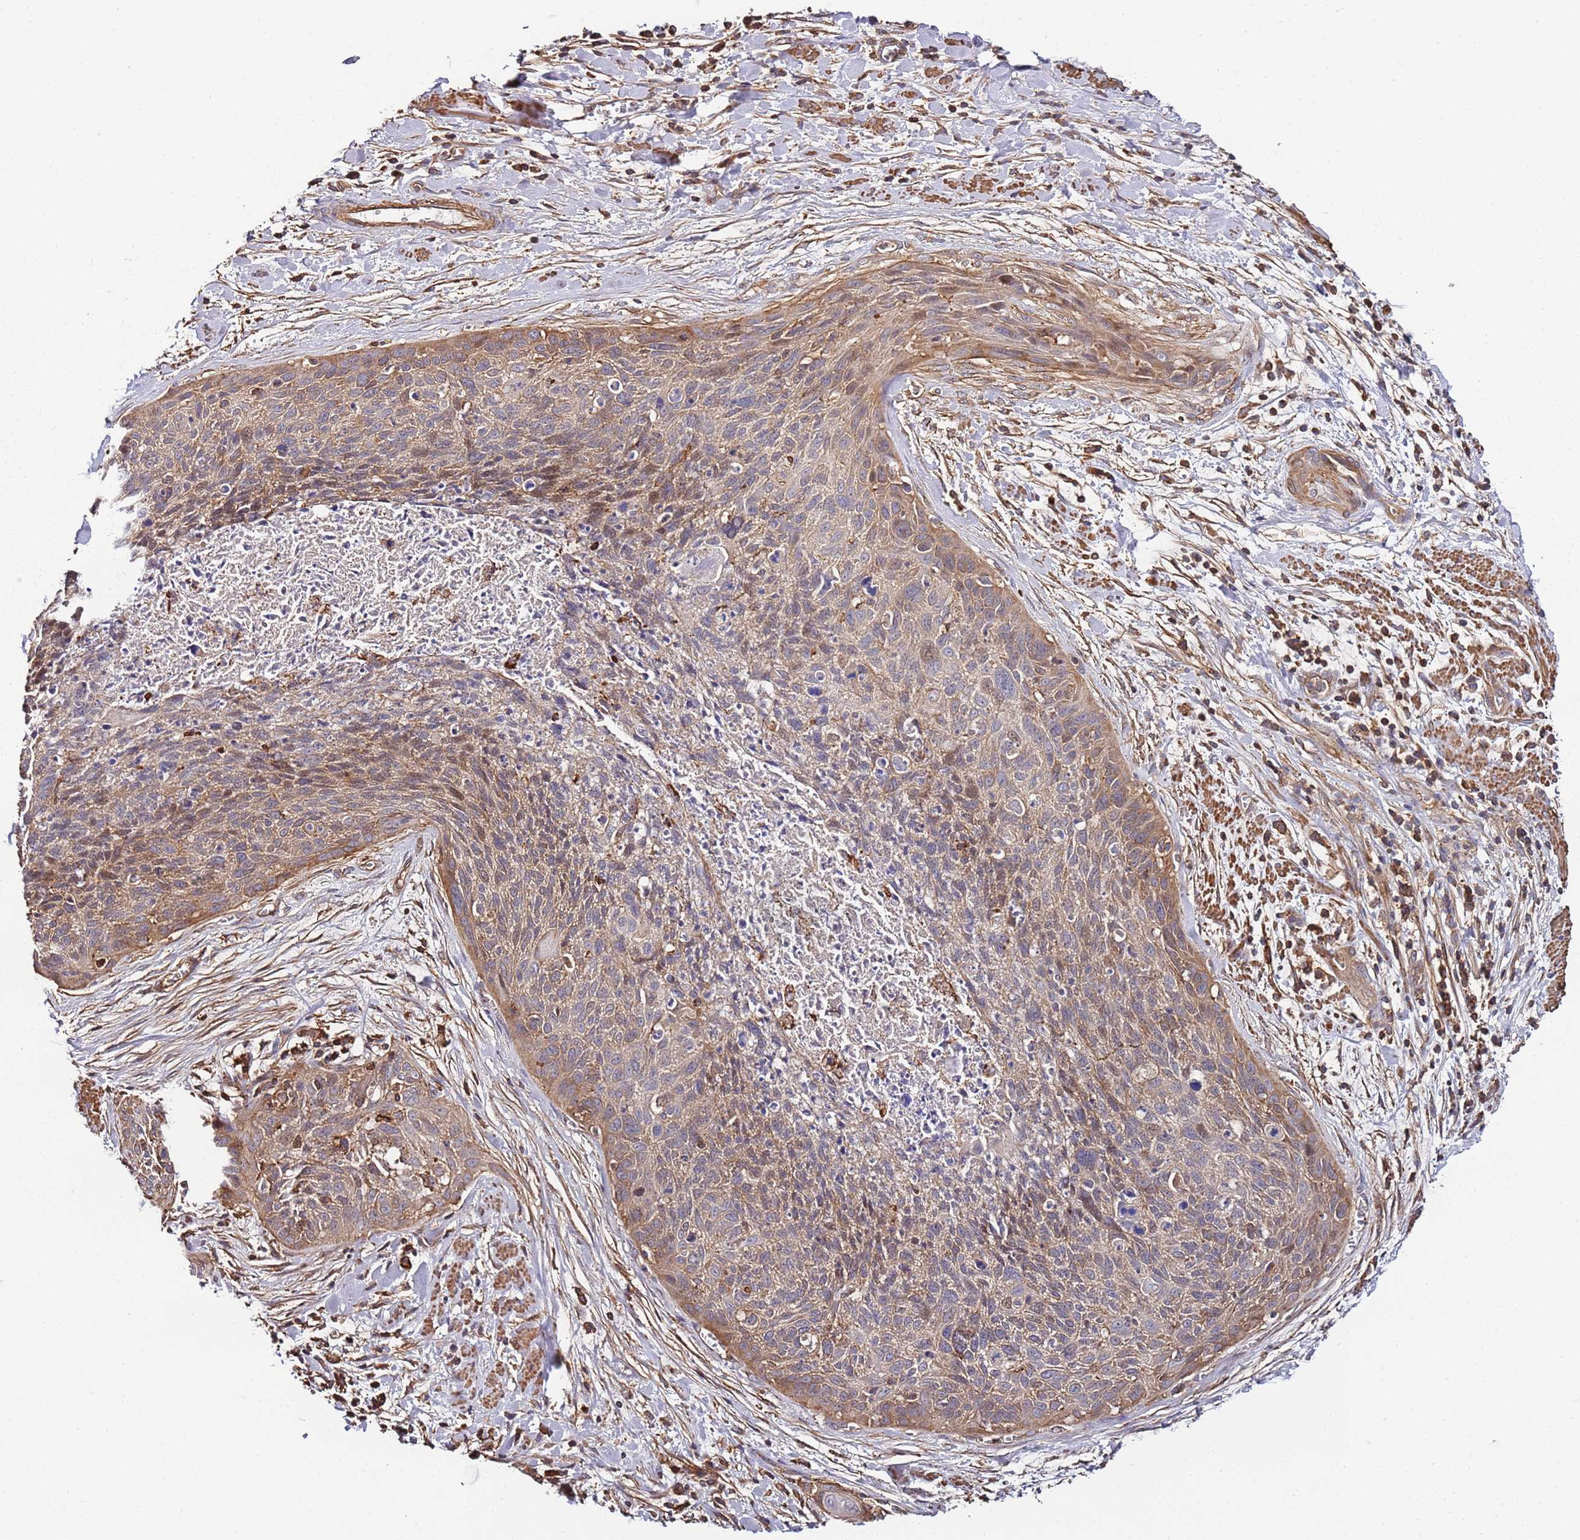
{"staining": {"intensity": "weak", "quantity": "25%-75%", "location": "cytoplasmic/membranous"}, "tissue": "cervical cancer", "cell_type": "Tumor cells", "image_type": "cancer", "snomed": [{"axis": "morphology", "description": "Squamous cell carcinoma, NOS"}, {"axis": "topography", "description": "Cervix"}], "caption": "The histopathology image shows staining of cervical cancer (squamous cell carcinoma), revealing weak cytoplasmic/membranous protein expression (brown color) within tumor cells.", "gene": "CYP2U1", "patient": {"sex": "female", "age": 55}}